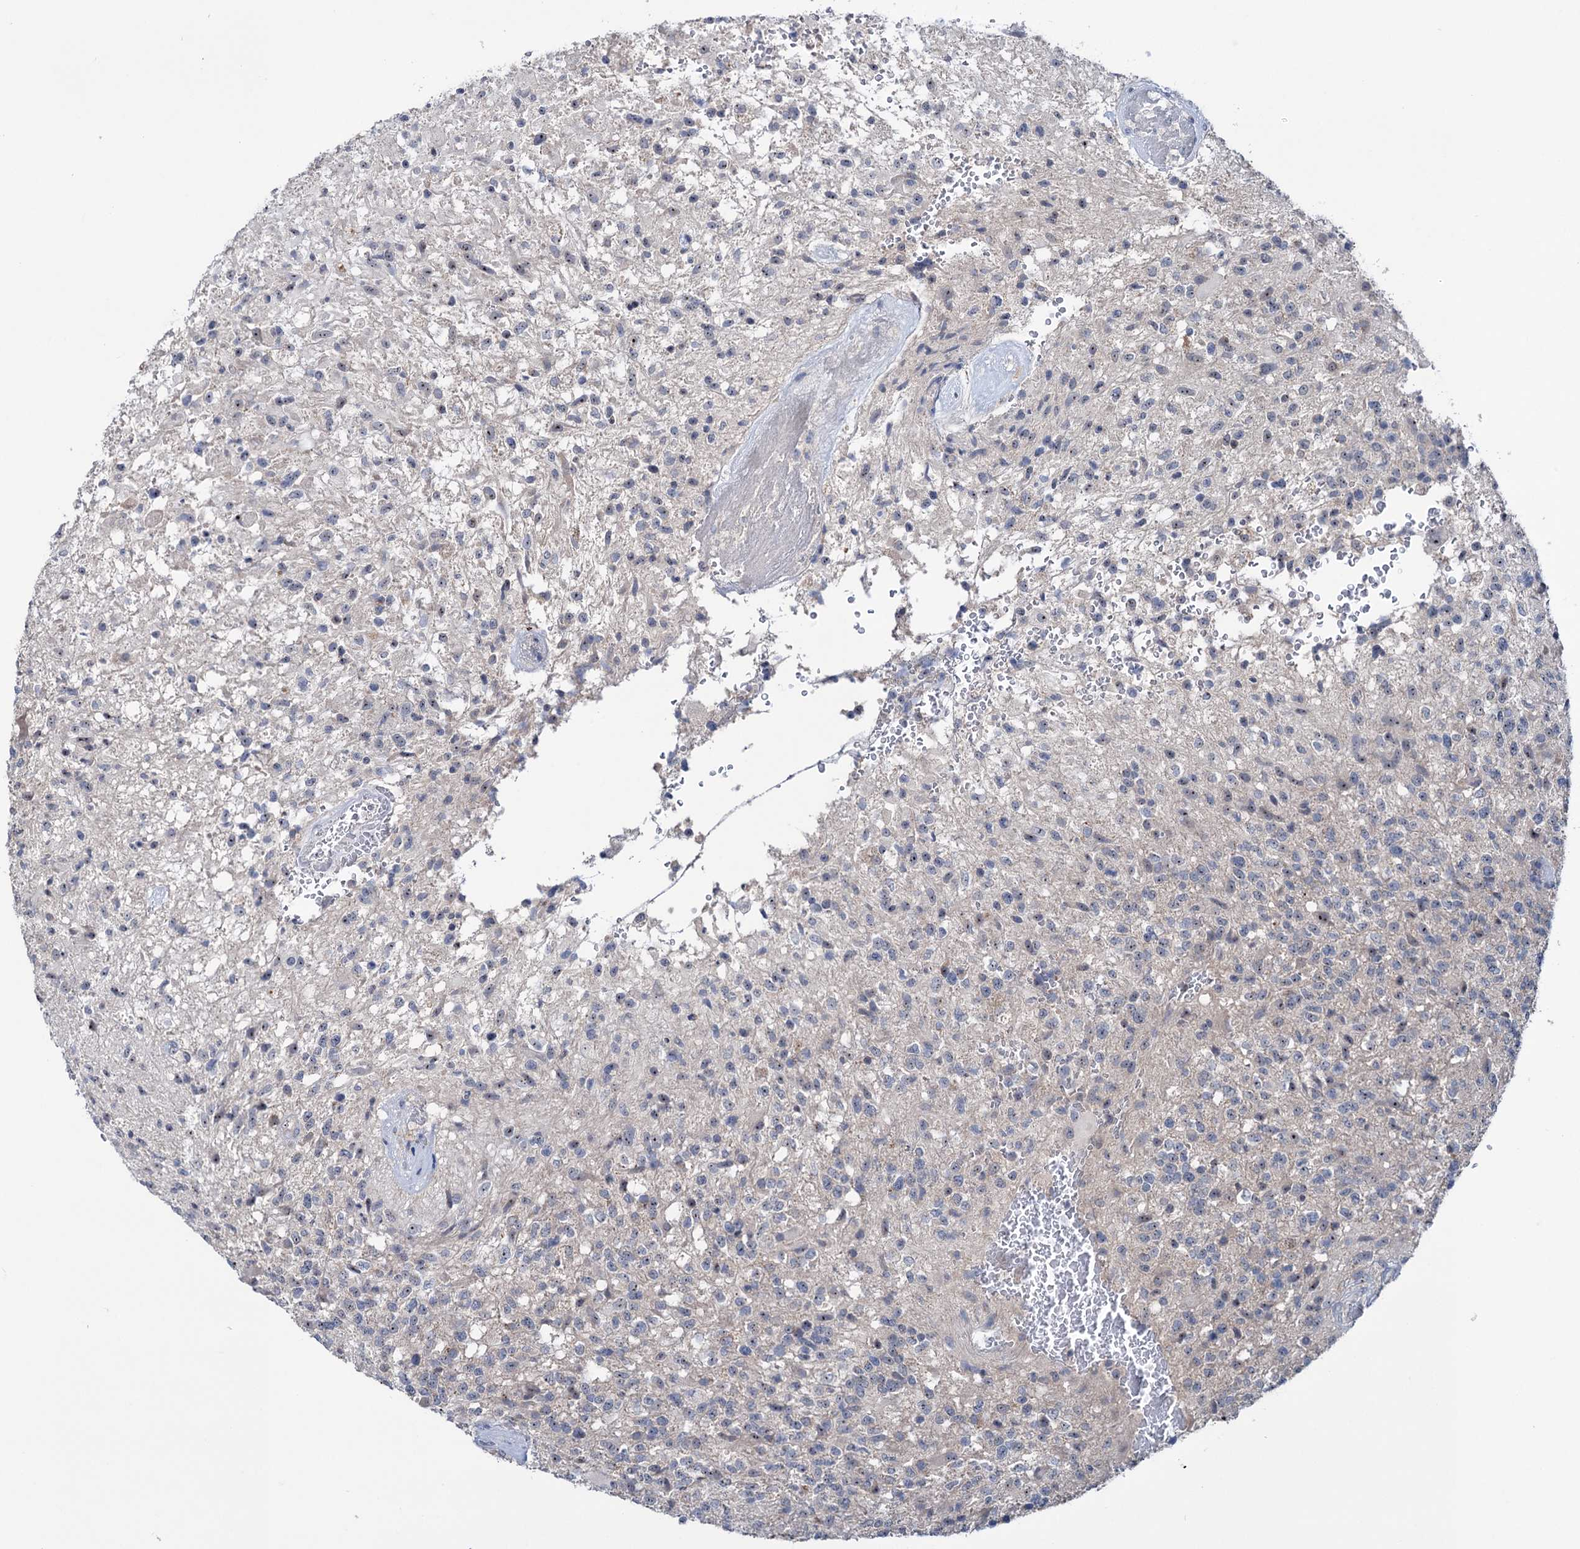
{"staining": {"intensity": "weak", "quantity": "<25%", "location": "nuclear"}, "tissue": "glioma", "cell_type": "Tumor cells", "image_type": "cancer", "snomed": [{"axis": "morphology", "description": "Glioma, malignant, High grade"}, {"axis": "topography", "description": "Brain"}], "caption": "A micrograph of glioma stained for a protein reveals no brown staining in tumor cells. Brightfield microscopy of IHC stained with DAB (3,3'-diaminobenzidine) (brown) and hematoxylin (blue), captured at high magnification.", "gene": "HTR3B", "patient": {"sex": "male", "age": 56}}